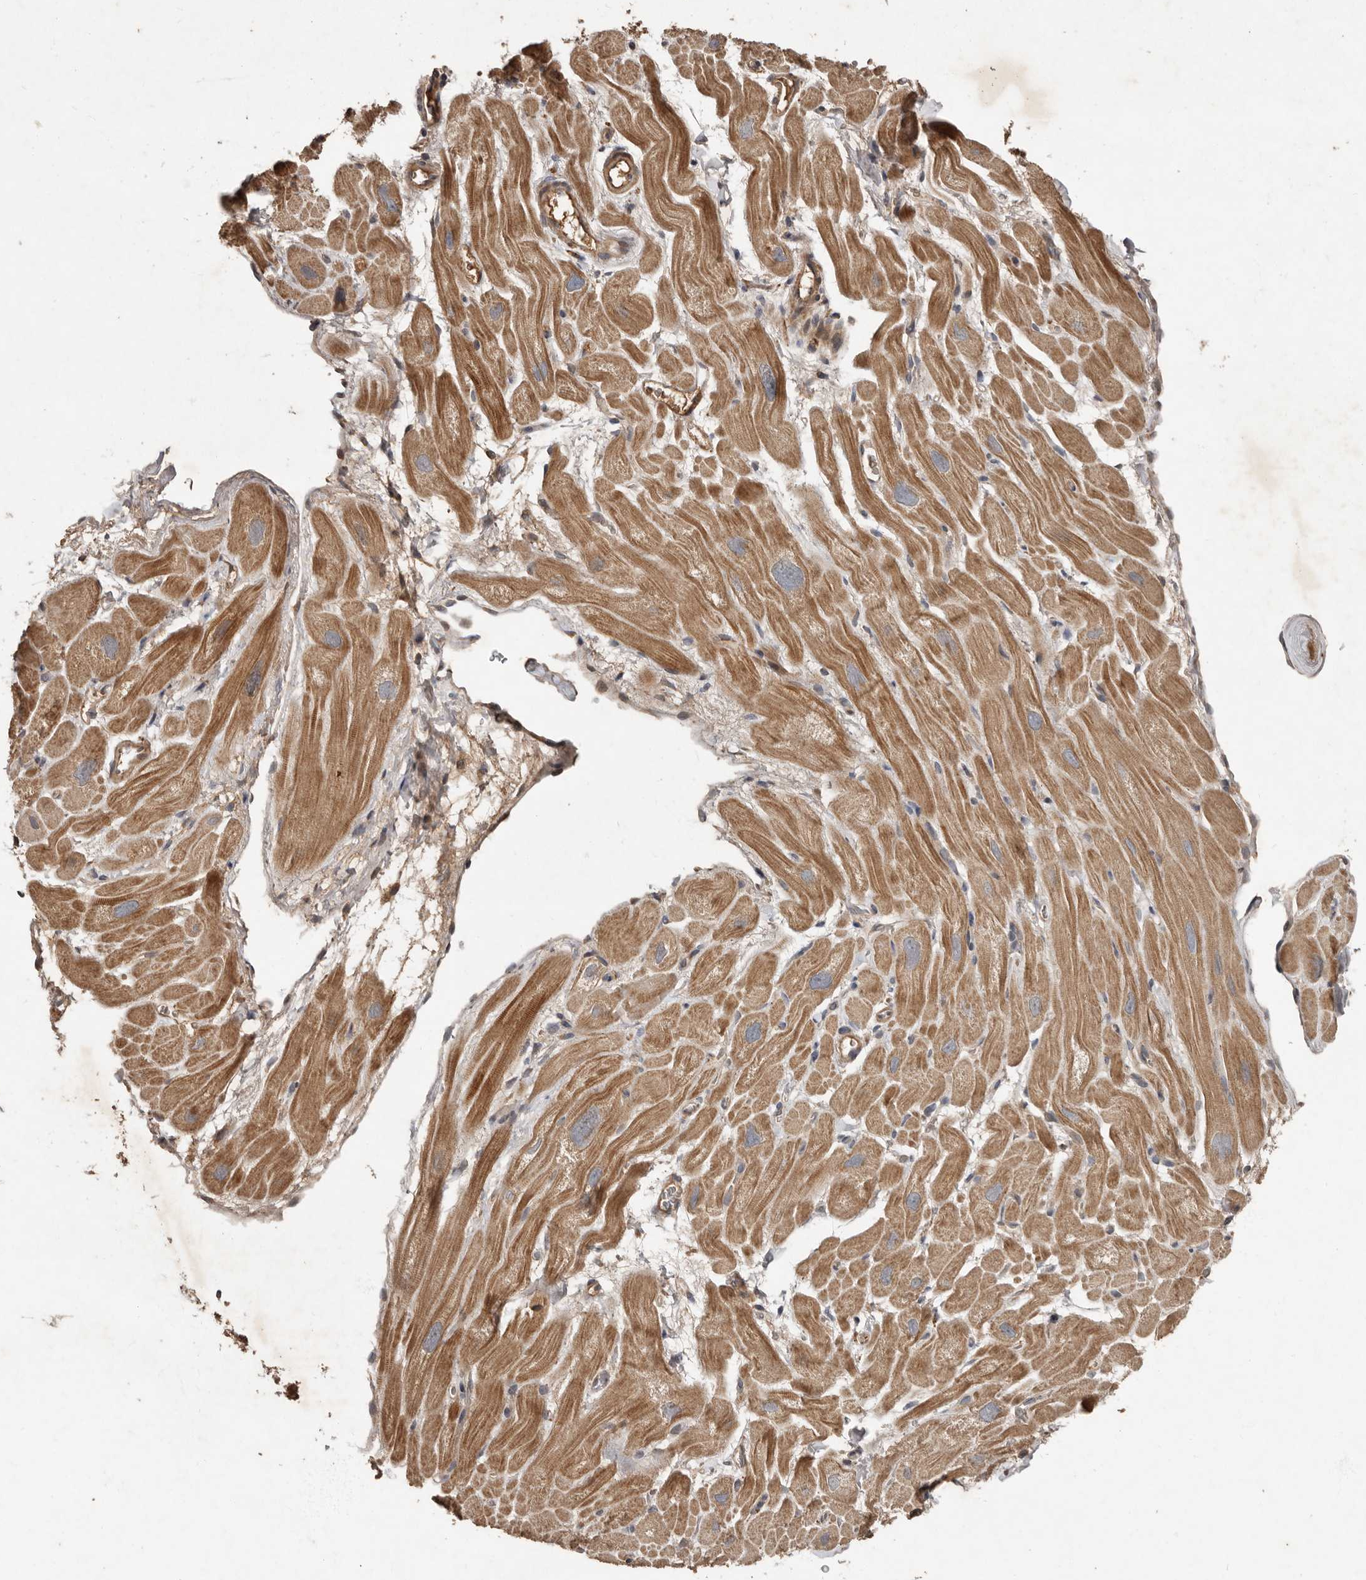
{"staining": {"intensity": "moderate", "quantity": ">75%", "location": "cytoplasmic/membranous"}, "tissue": "heart muscle", "cell_type": "Cardiomyocytes", "image_type": "normal", "snomed": [{"axis": "morphology", "description": "Normal tissue, NOS"}, {"axis": "topography", "description": "Heart"}], "caption": "IHC of unremarkable heart muscle reveals medium levels of moderate cytoplasmic/membranous expression in approximately >75% of cardiomyocytes. Nuclei are stained in blue.", "gene": "KIF26B", "patient": {"sex": "male", "age": 49}}